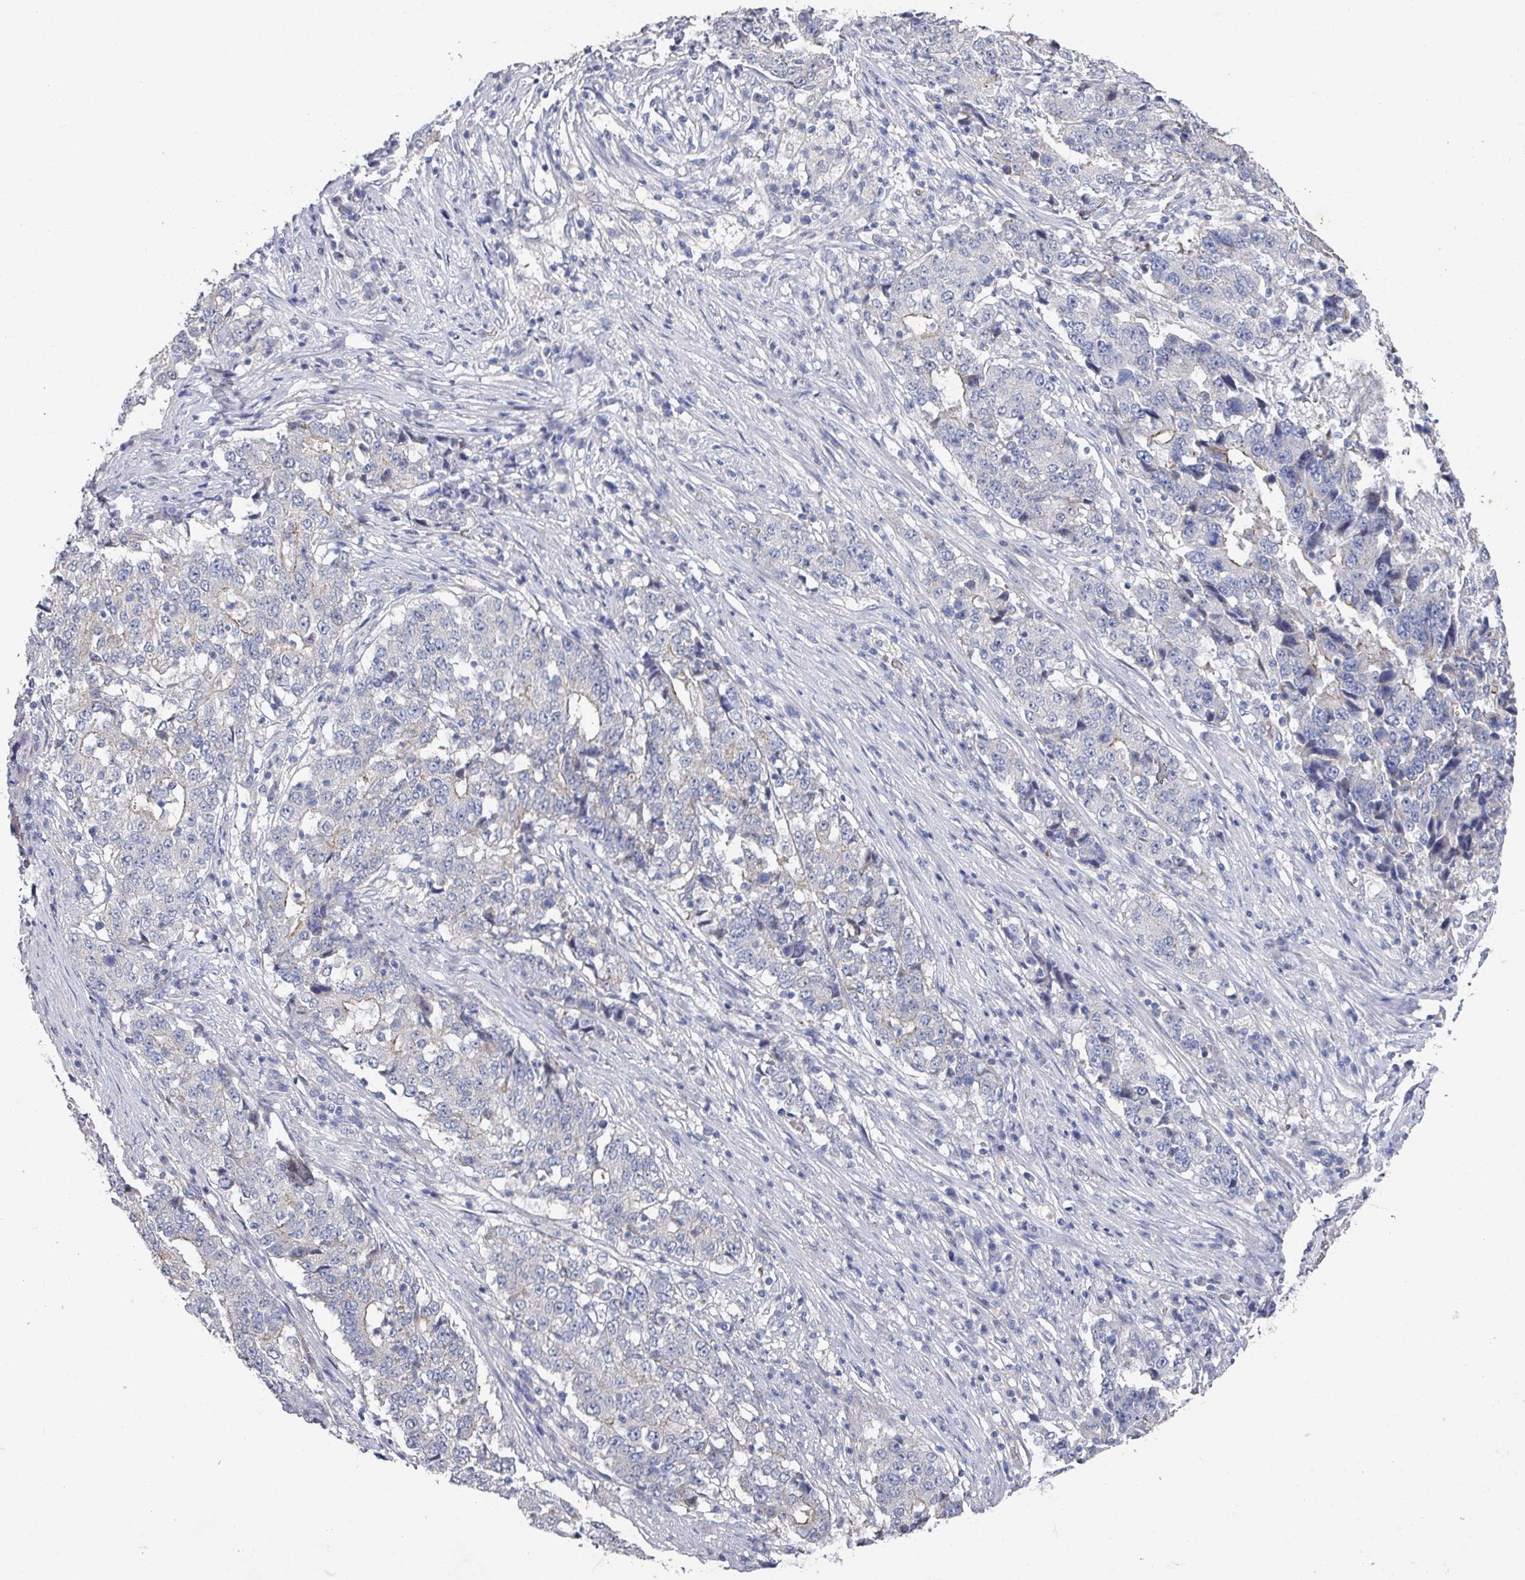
{"staining": {"intensity": "negative", "quantity": "none", "location": "none"}, "tissue": "stomach cancer", "cell_type": "Tumor cells", "image_type": "cancer", "snomed": [{"axis": "morphology", "description": "Adenocarcinoma, NOS"}, {"axis": "topography", "description": "Stomach"}], "caption": "Tumor cells show no significant positivity in stomach cancer (adenocarcinoma).", "gene": "EFL1", "patient": {"sex": "male", "age": 59}}